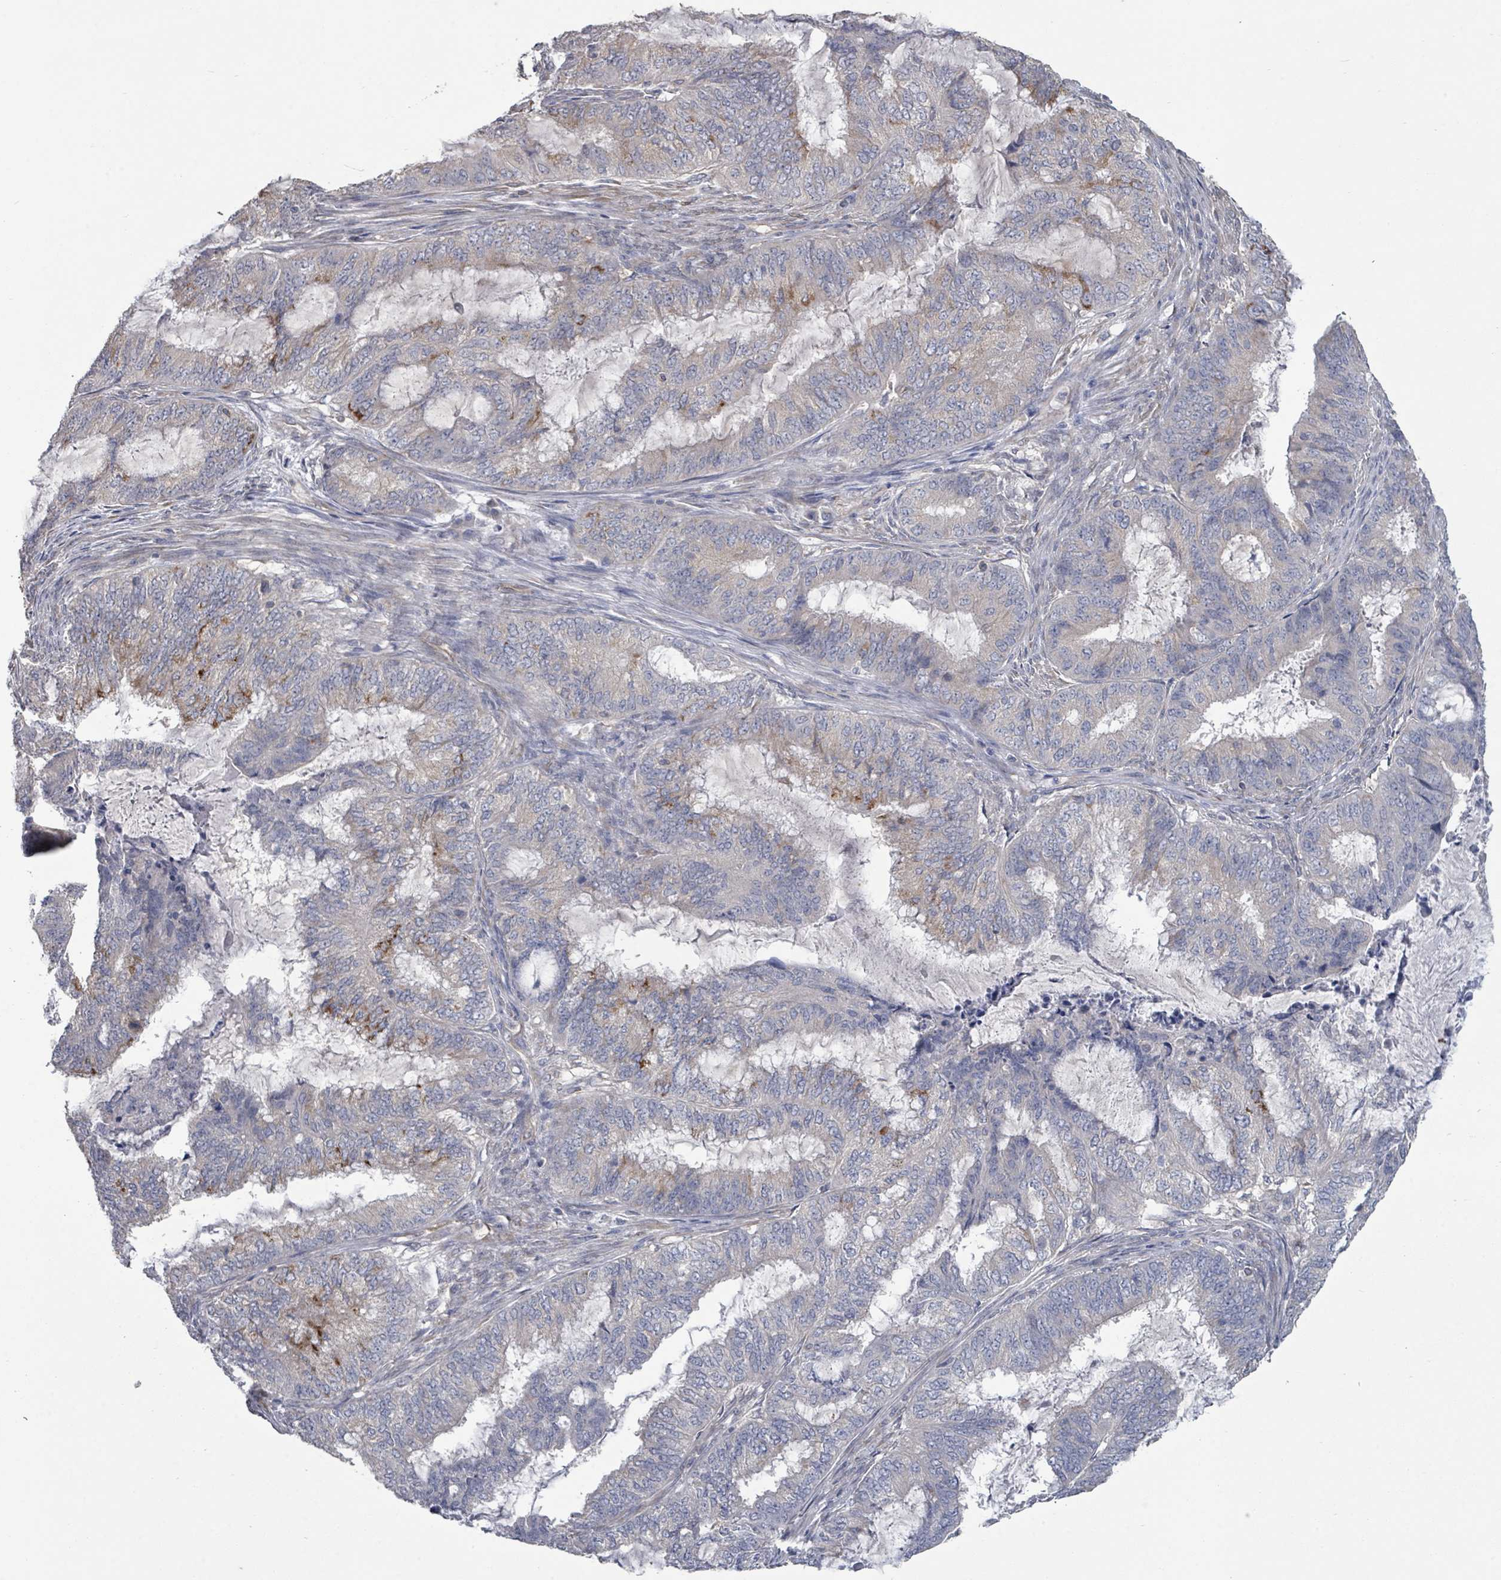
{"staining": {"intensity": "moderate", "quantity": "<25%", "location": "cytoplasmic/membranous"}, "tissue": "endometrial cancer", "cell_type": "Tumor cells", "image_type": "cancer", "snomed": [{"axis": "morphology", "description": "Adenocarcinoma, NOS"}, {"axis": "topography", "description": "Endometrium"}], "caption": "A histopathology image of endometrial cancer stained for a protein reveals moderate cytoplasmic/membranous brown staining in tumor cells. (DAB (3,3'-diaminobenzidine) = brown stain, brightfield microscopy at high magnification).", "gene": "SLC9A7", "patient": {"sex": "female", "age": 51}}